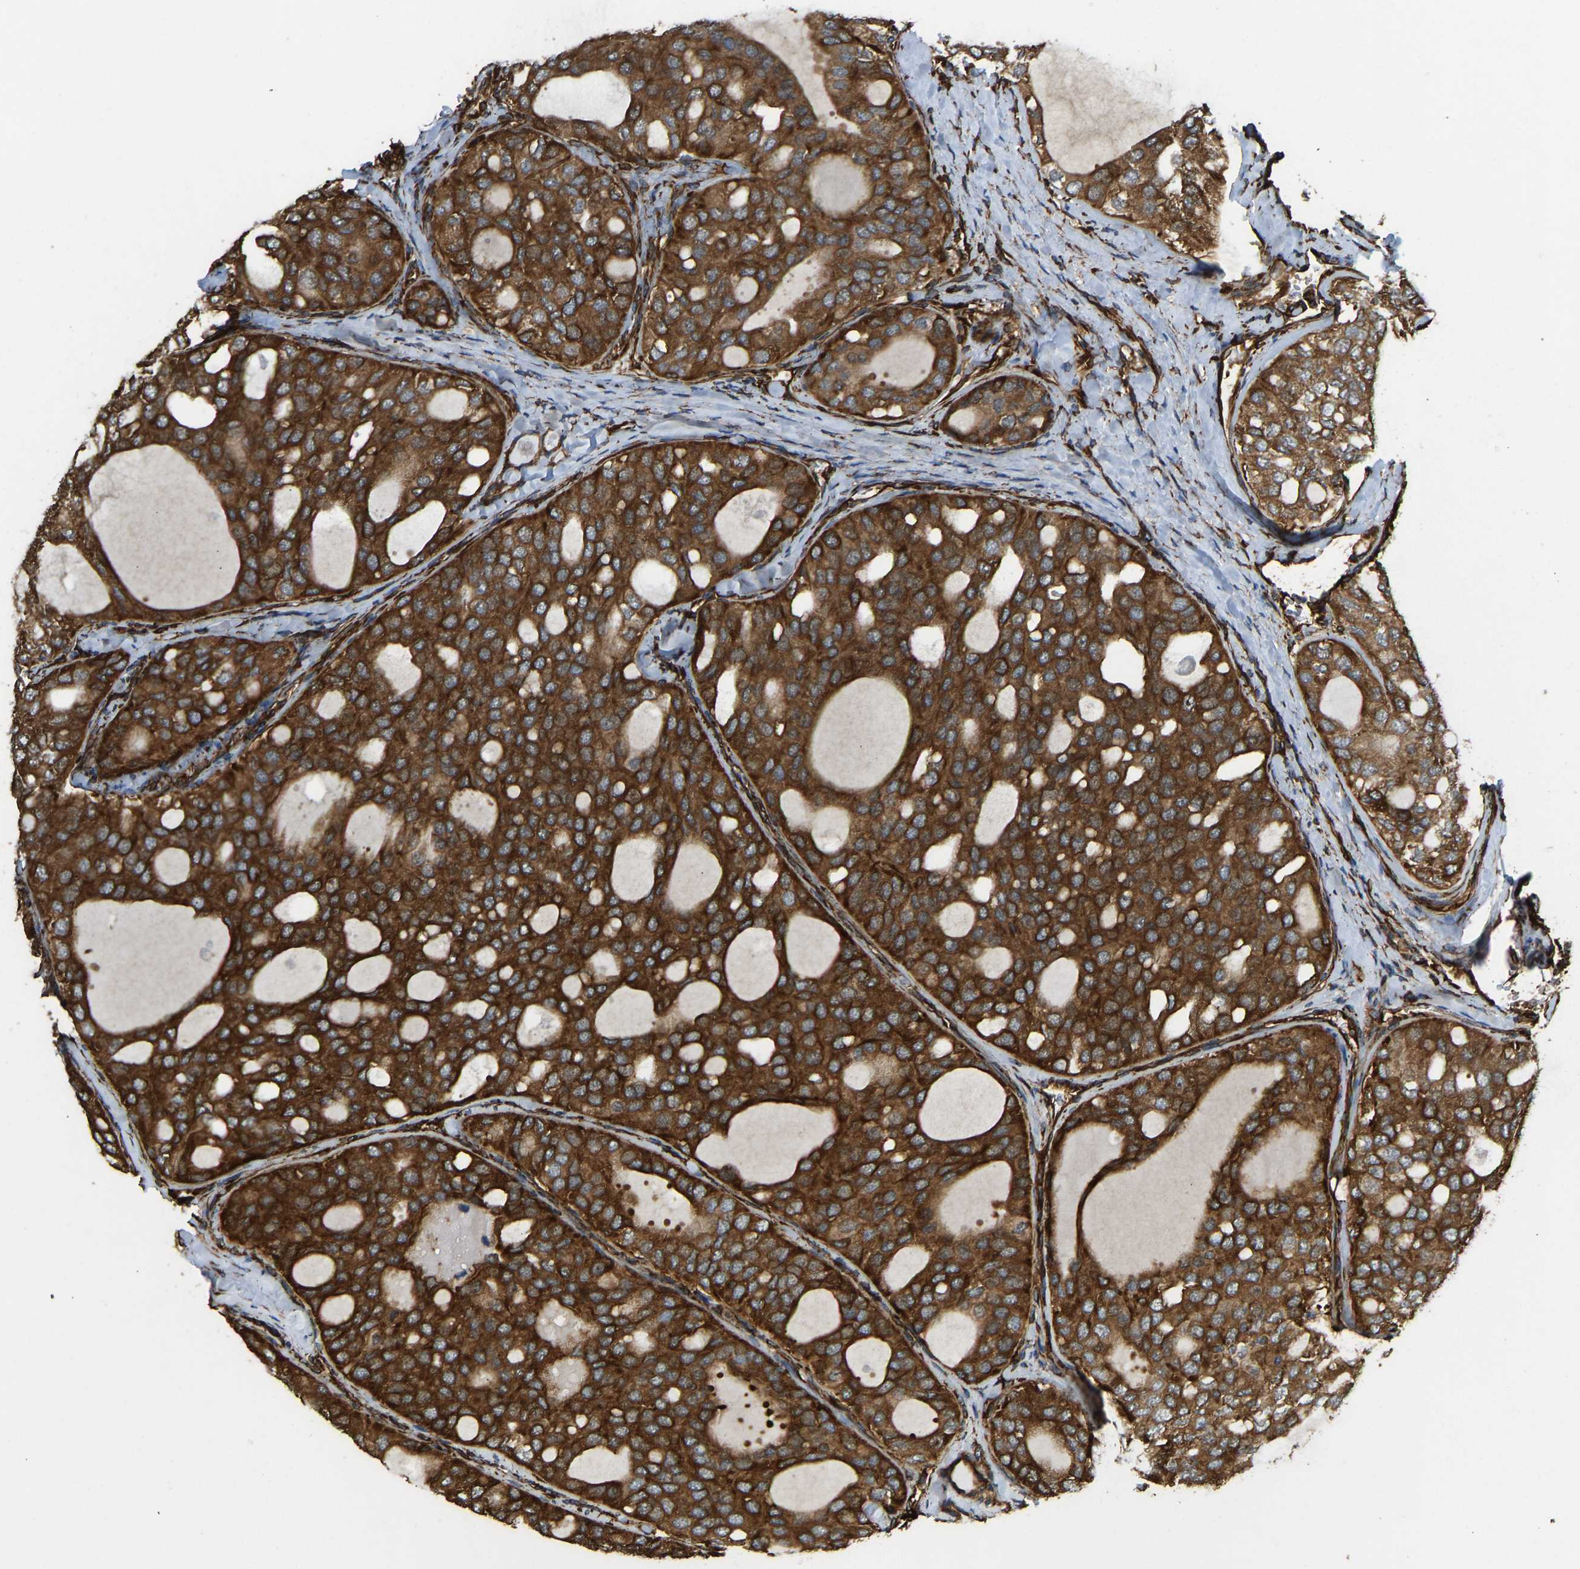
{"staining": {"intensity": "strong", "quantity": ">75%", "location": "cytoplasmic/membranous"}, "tissue": "thyroid cancer", "cell_type": "Tumor cells", "image_type": "cancer", "snomed": [{"axis": "morphology", "description": "Follicular adenoma carcinoma, NOS"}, {"axis": "topography", "description": "Thyroid gland"}], "caption": "The histopathology image demonstrates immunohistochemical staining of follicular adenoma carcinoma (thyroid). There is strong cytoplasmic/membranous expression is present in approximately >75% of tumor cells. Nuclei are stained in blue.", "gene": "BEX3", "patient": {"sex": "male", "age": 75}}